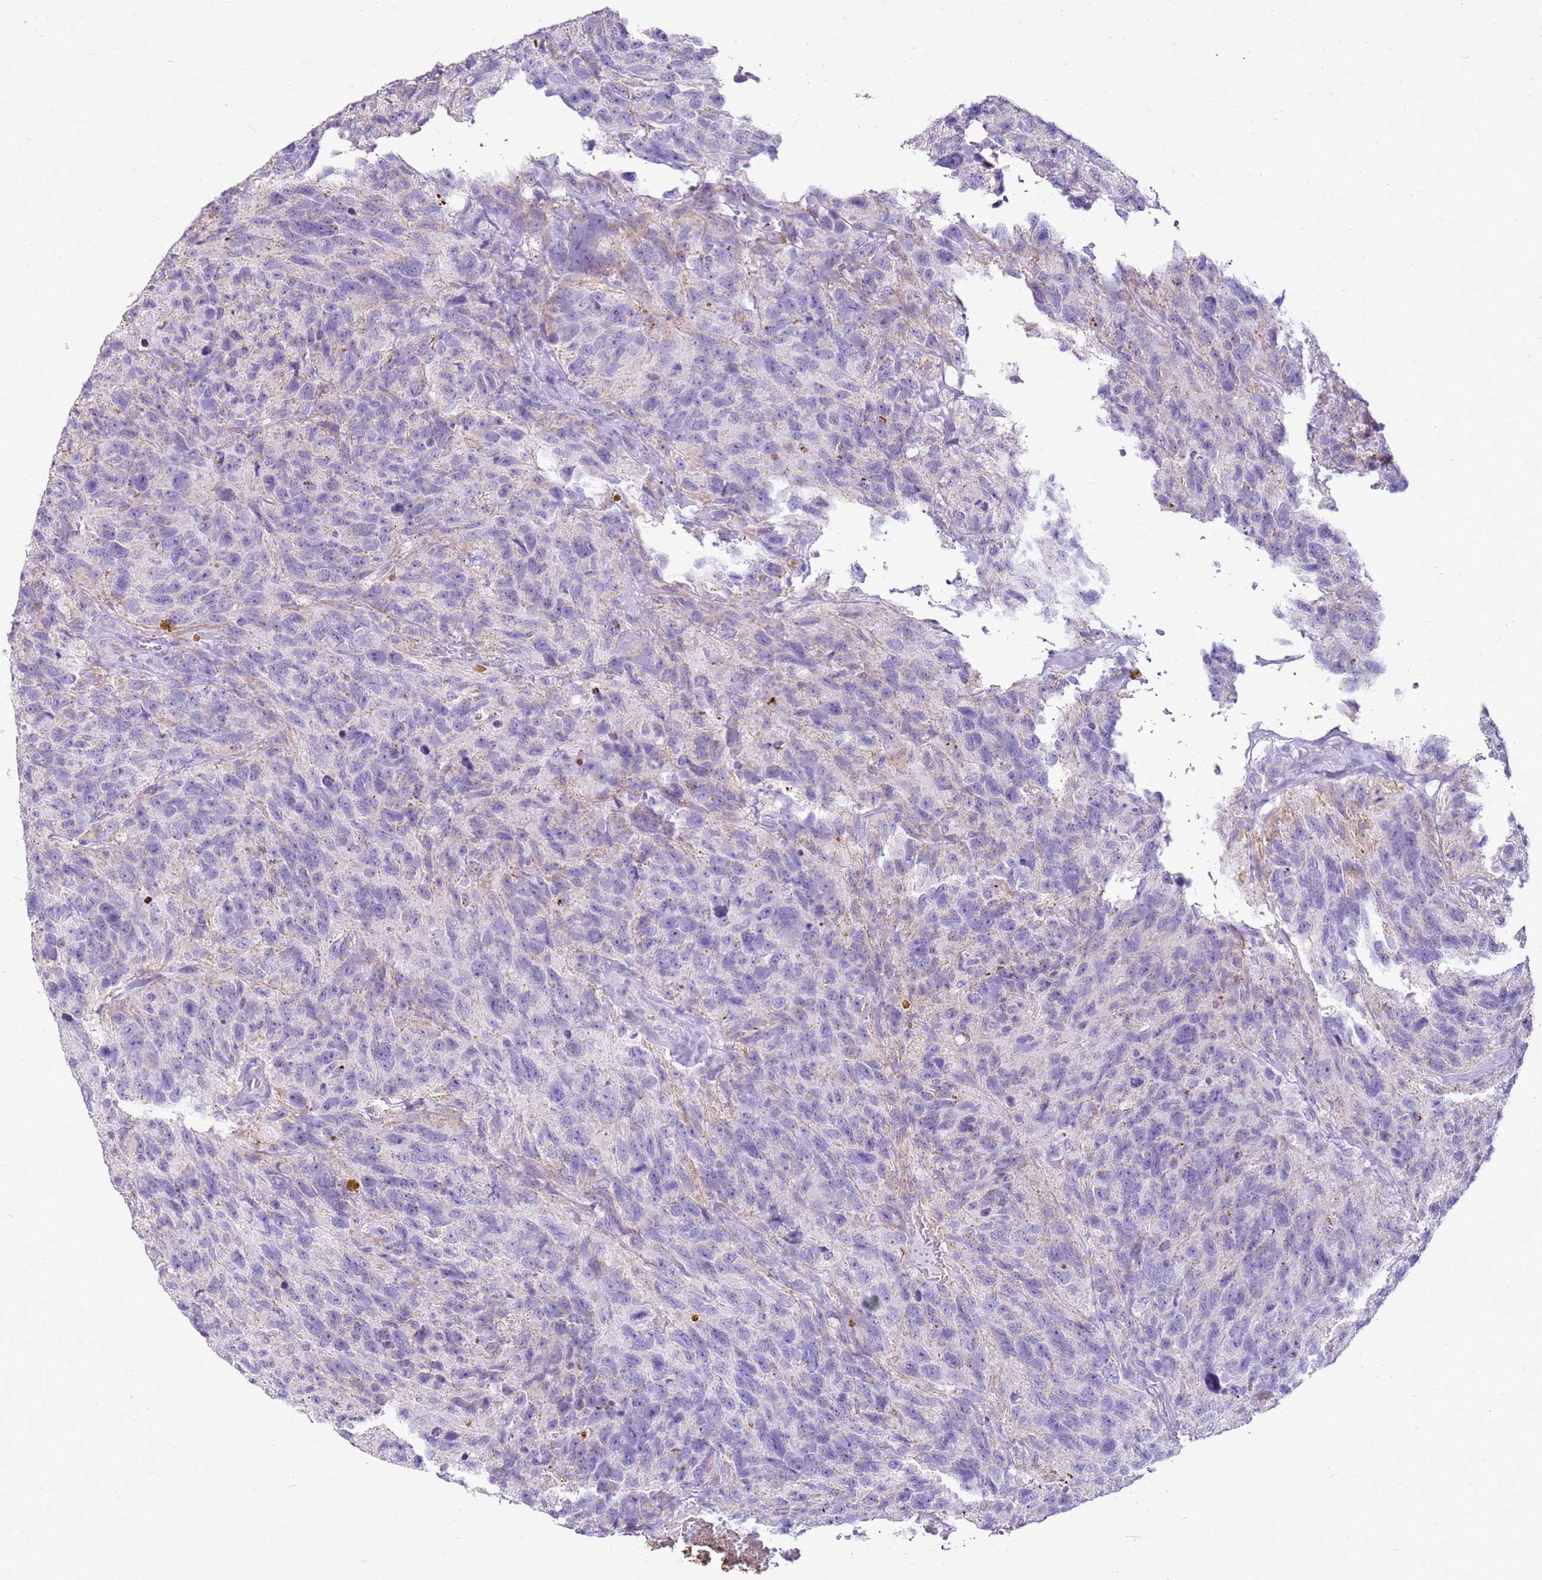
{"staining": {"intensity": "negative", "quantity": "none", "location": "none"}, "tissue": "glioma", "cell_type": "Tumor cells", "image_type": "cancer", "snomed": [{"axis": "morphology", "description": "Glioma, malignant, High grade"}, {"axis": "topography", "description": "Brain"}], "caption": "Immunohistochemistry image of neoplastic tissue: high-grade glioma (malignant) stained with DAB (3,3'-diaminobenzidine) exhibits no significant protein staining in tumor cells.", "gene": "FABP2", "patient": {"sex": "male", "age": 69}}